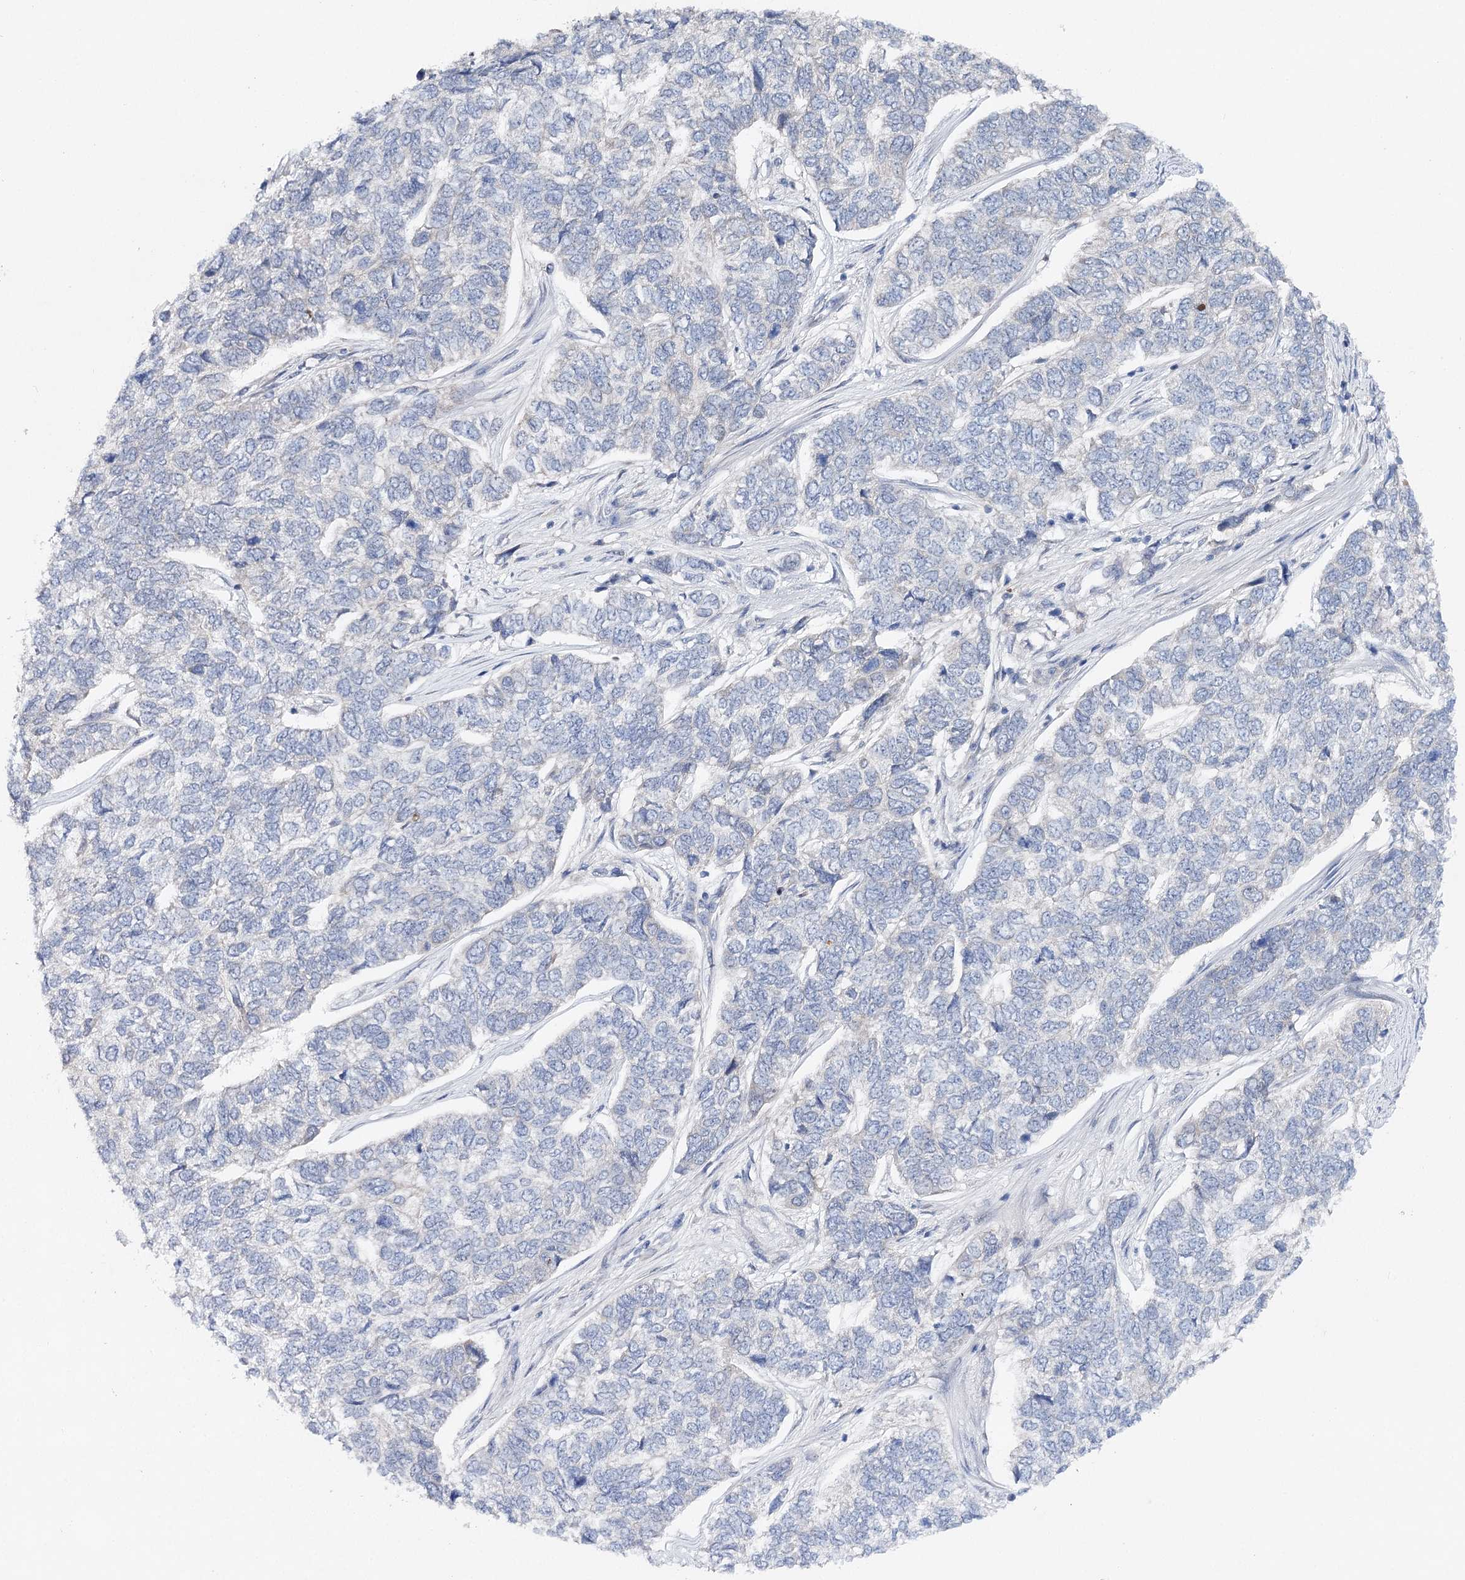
{"staining": {"intensity": "negative", "quantity": "none", "location": "none"}, "tissue": "skin cancer", "cell_type": "Tumor cells", "image_type": "cancer", "snomed": [{"axis": "morphology", "description": "Basal cell carcinoma"}, {"axis": "topography", "description": "Skin"}], "caption": "Protein analysis of skin cancer reveals no significant expression in tumor cells.", "gene": "LRRC14B", "patient": {"sex": "female", "age": 65}}